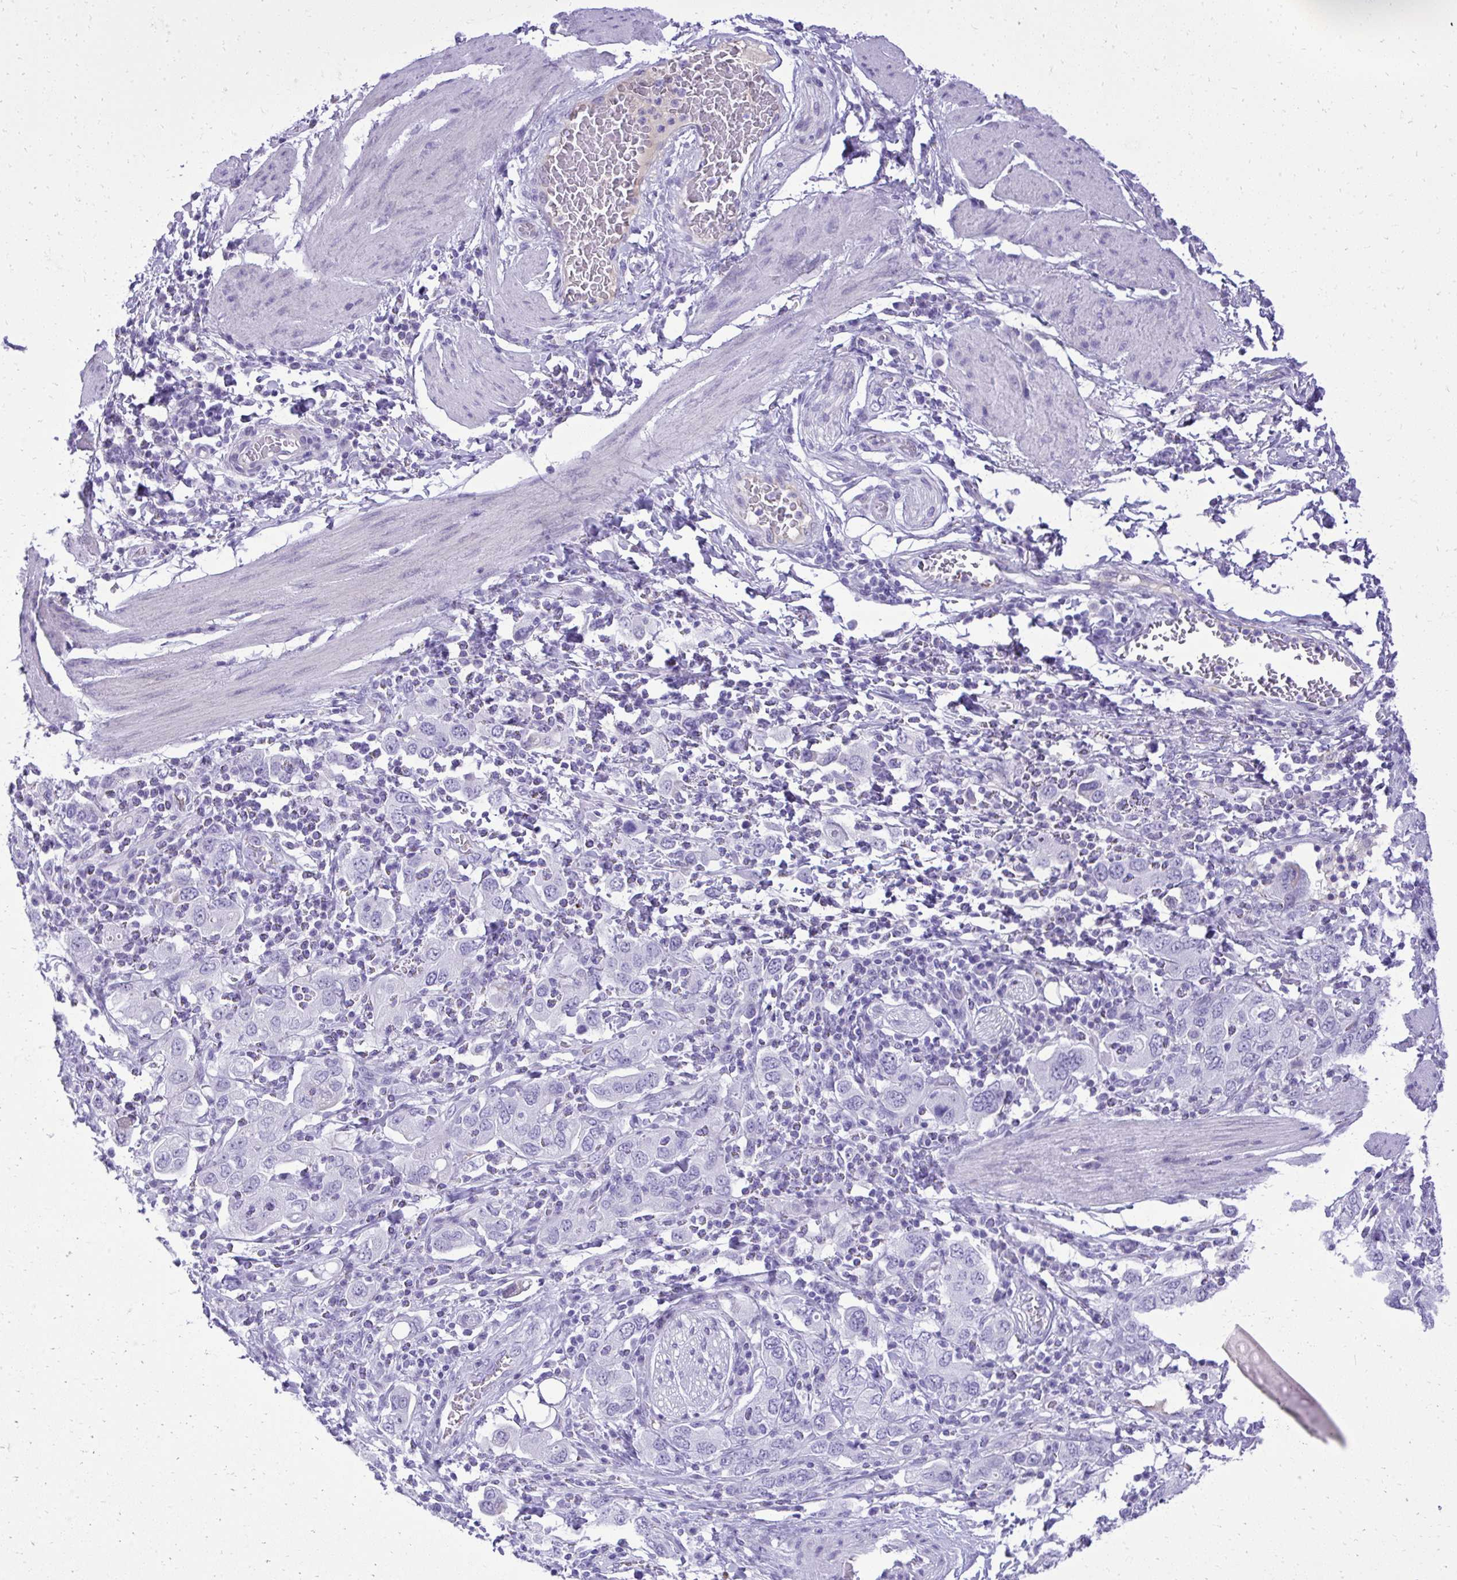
{"staining": {"intensity": "negative", "quantity": "none", "location": "none"}, "tissue": "stomach cancer", "cell_type": "Tumor cells", "image_type": "cancer", "snomed": [{"axis": "morphology", "description": "Adenocarcinoma, NOS"}, {"axis": "topography", "description": "Stomach, upper"}, {"axis": "topography", "description": "Stomach"}], "caption": "Histopathology image shows no significant protein expression in tumor cells of adenocarcinoma (stomach).", "gene": "PITPNM3", "patient": {"sex": "male", "age": 62}}